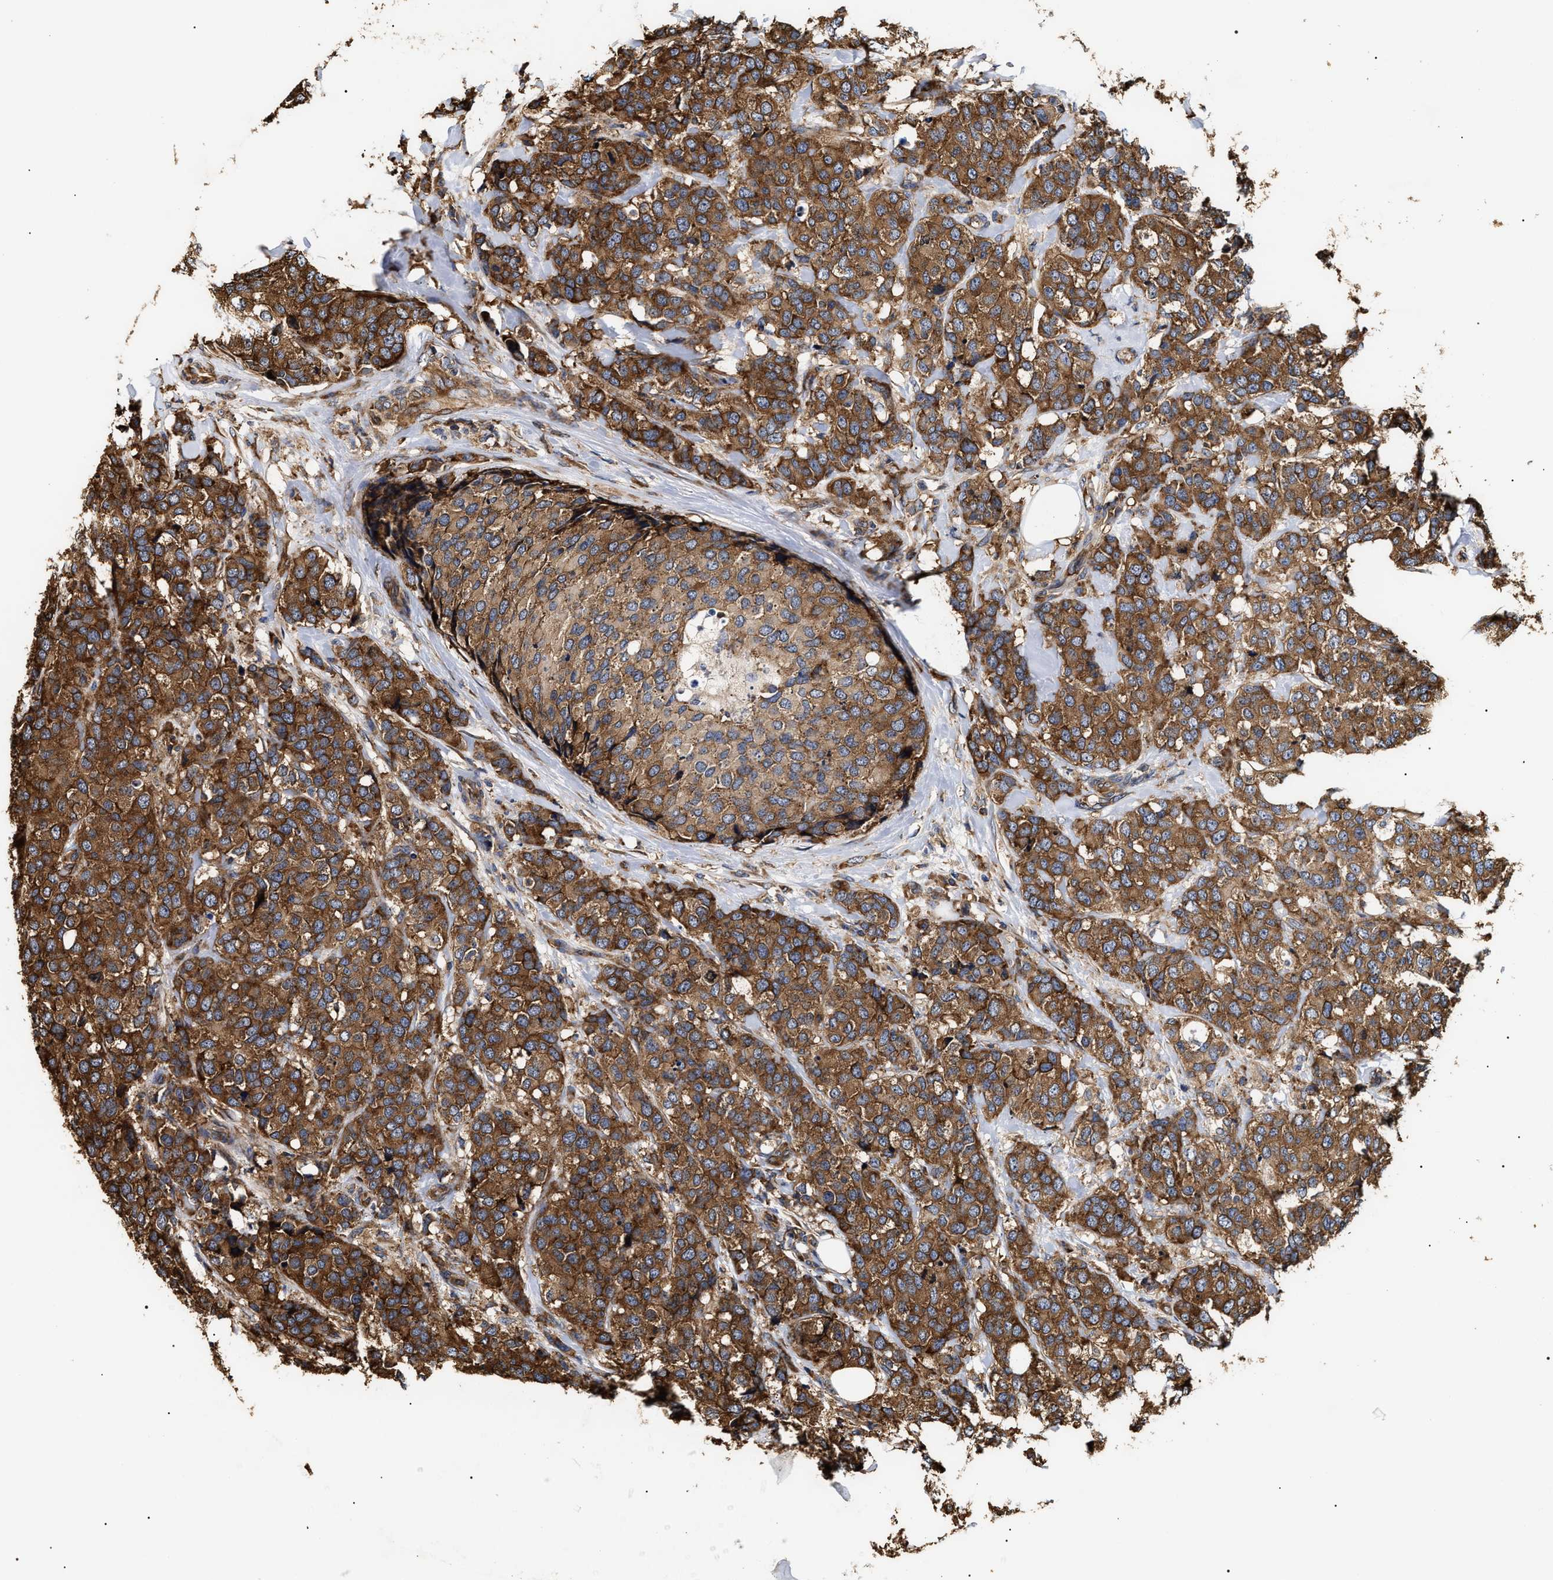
{"staining": {"intensity": "moderate", "quantity": ">75%", "location": "cytoplasmic/membranous"}, "tissue": "breast cancer", "cell_type": "Tumor cells", "image_type": "cancer", "snomed": [{"axis": "morphology", "description": "Lobular carcinoma"}, {"axis": "topography", "description": "Breast"}], "caption": "IHC photomicrograph of lobular carcinoma (breast) stained for a protein (brown), which shows medium levels of moderate cytoplasmic/membranous positivity in about >75% of tumor cells.", "gene": "SERBP1", "patient": {"sex": "female", "age": 59}}